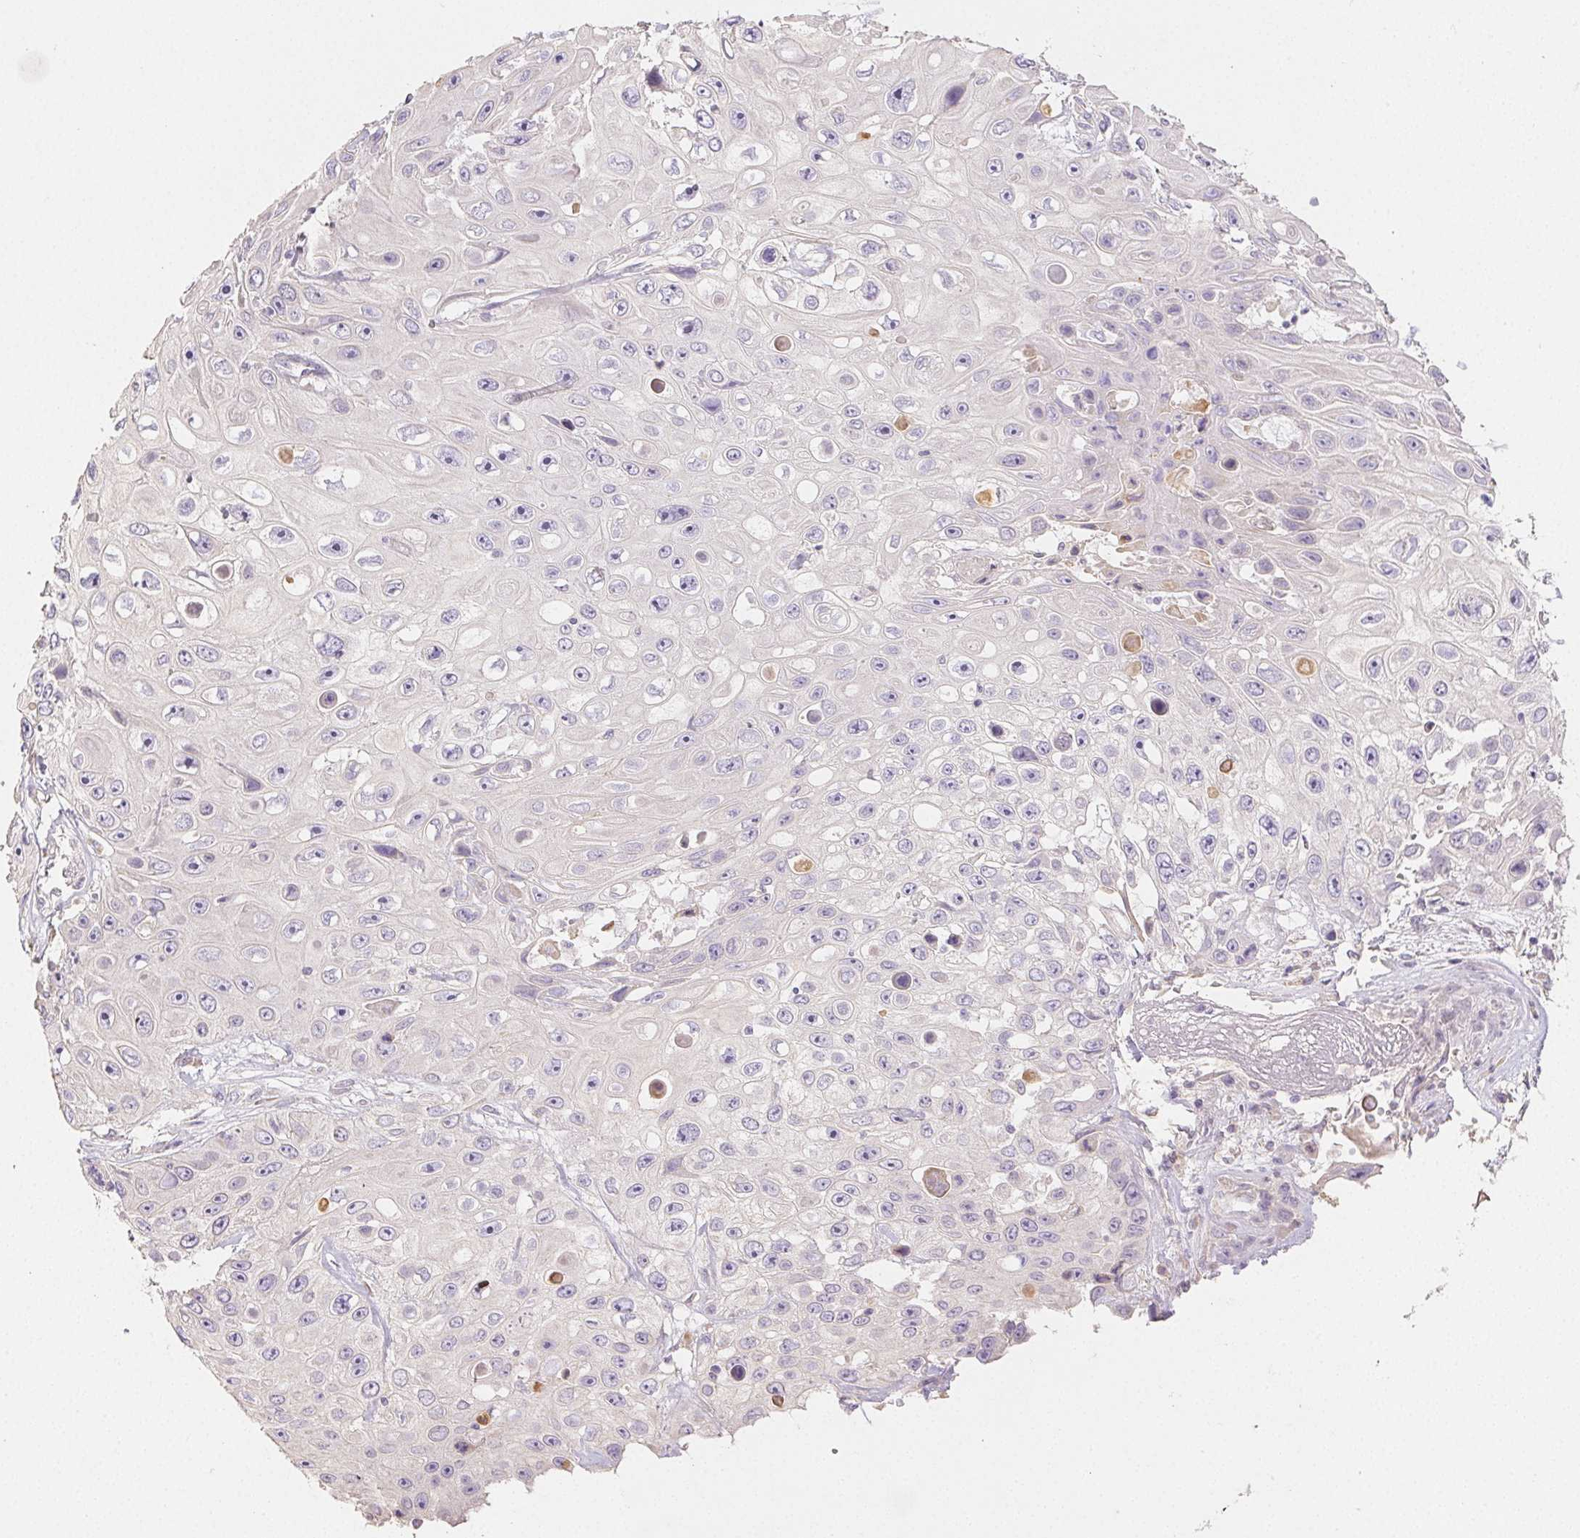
{"staining": {"intensity": "negative", "quantity": "none", "location": "none"}, "tissue": "skin cancer", "cell_type": "Tumor cells", "image_type": "cancer", "snomed": [{"axis": "morphology", "description": "Squamous cell carcinoma, NOS"}, {"axis": "topography", "description": "Skin"}], "caption": "This image is of skin cancer (squamous cell carcinoma) stained with immunohistochemistry (IHC) to label a protein in brown with the nuclei are counter-stained blue. There is no positivity in tumor cells.", "gene": "ACVR1B", "patient": {"sex": "male", "age": 82}}